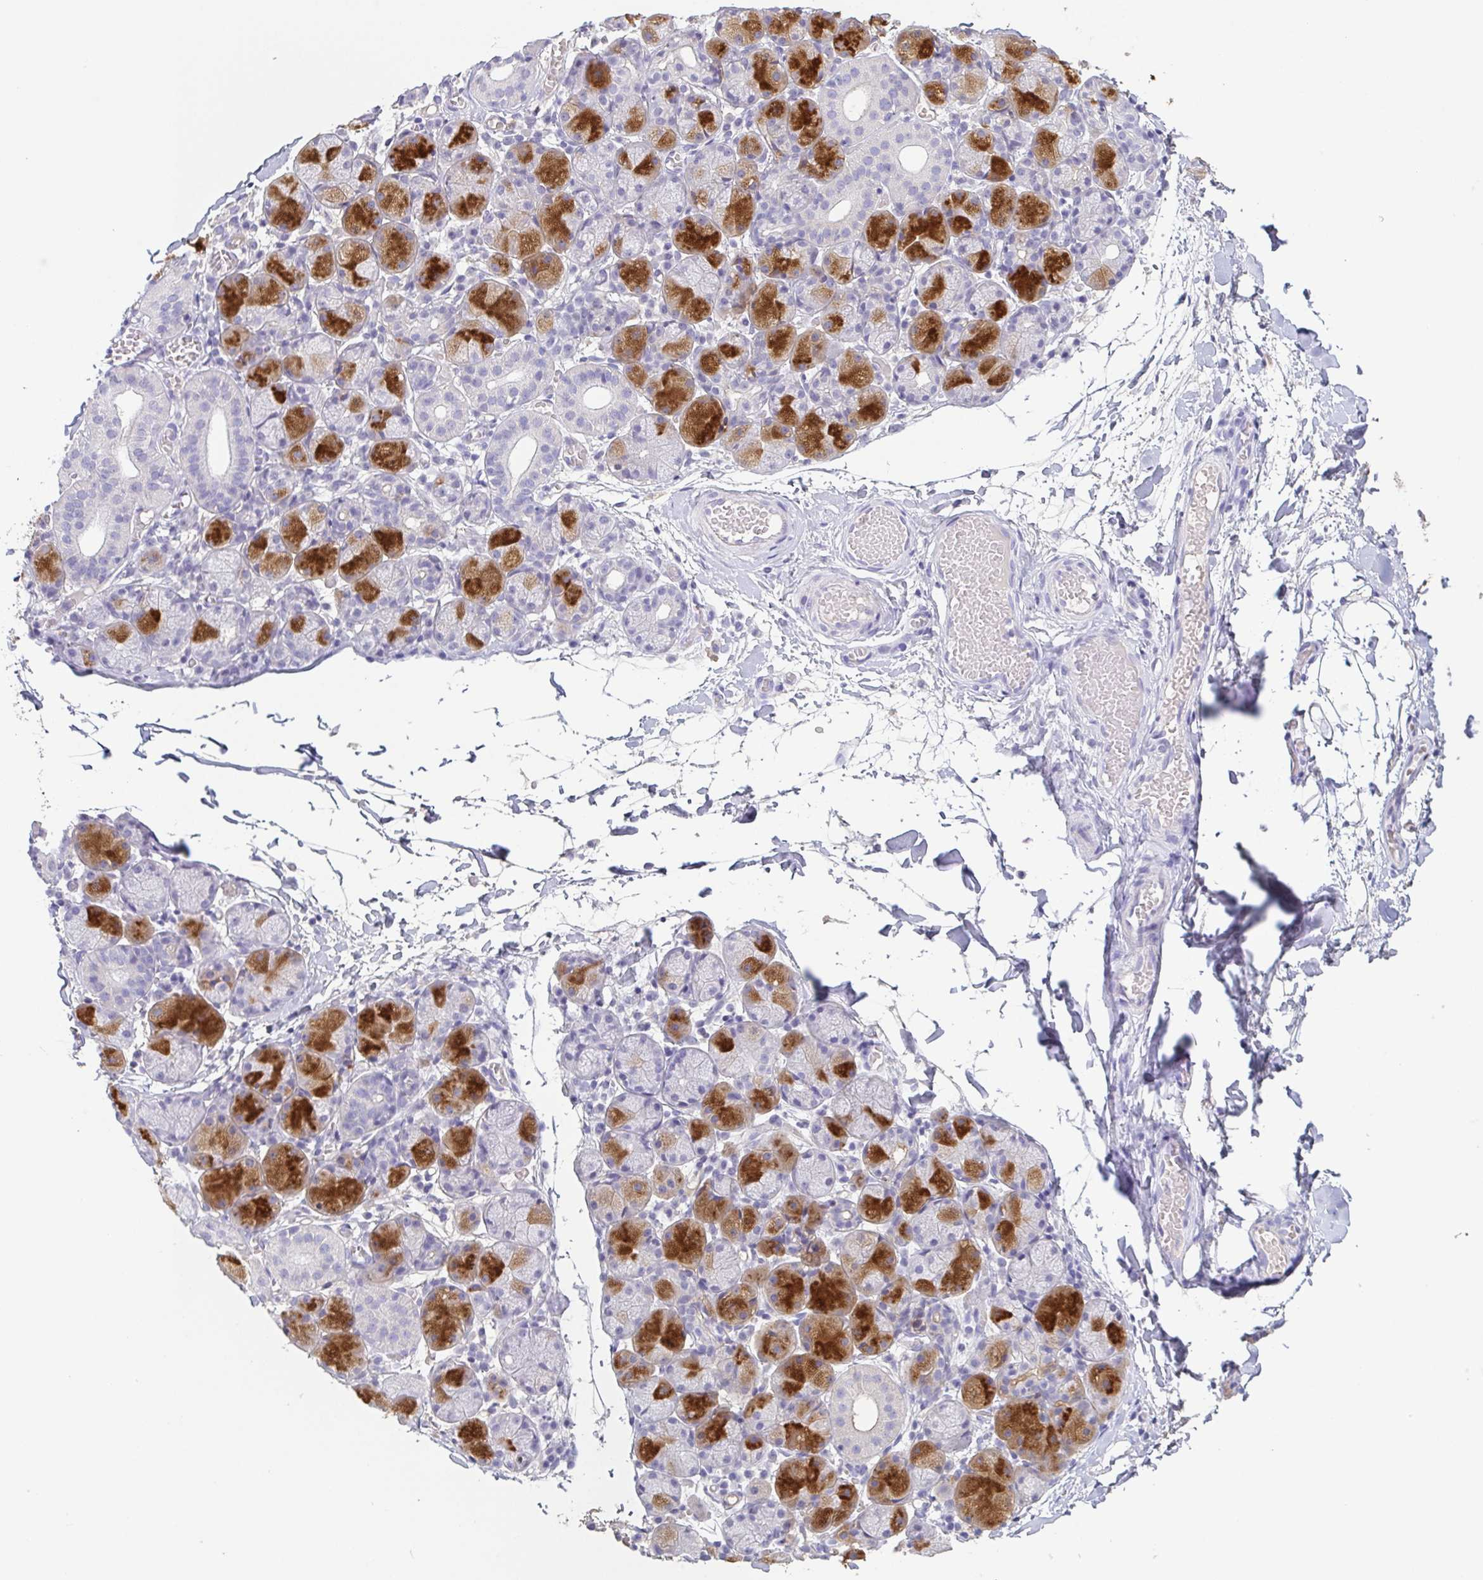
{"staining": {"intensity": "strong", "quantity": "25%-75%", "location": "cytoplasmic/membranous"}, "tissue": "salivary gland", "cell_type": "Glandular cells", "image_type": "normal", "snomed": [{"axis": "morphology", "description": "Normal tissue, NOS"}, {"axis": "topography", "description": "Salivary gland"}], "caption": "This micrograph reveals immunohistochemistry (IHC) staining of benign human salivary gland, with high strong cytoplasmic/membranous positivity in about 25%-75% of glandular cells.", "gene": "BPIFA2", "patient": {"sex": "female", "age": 24}}